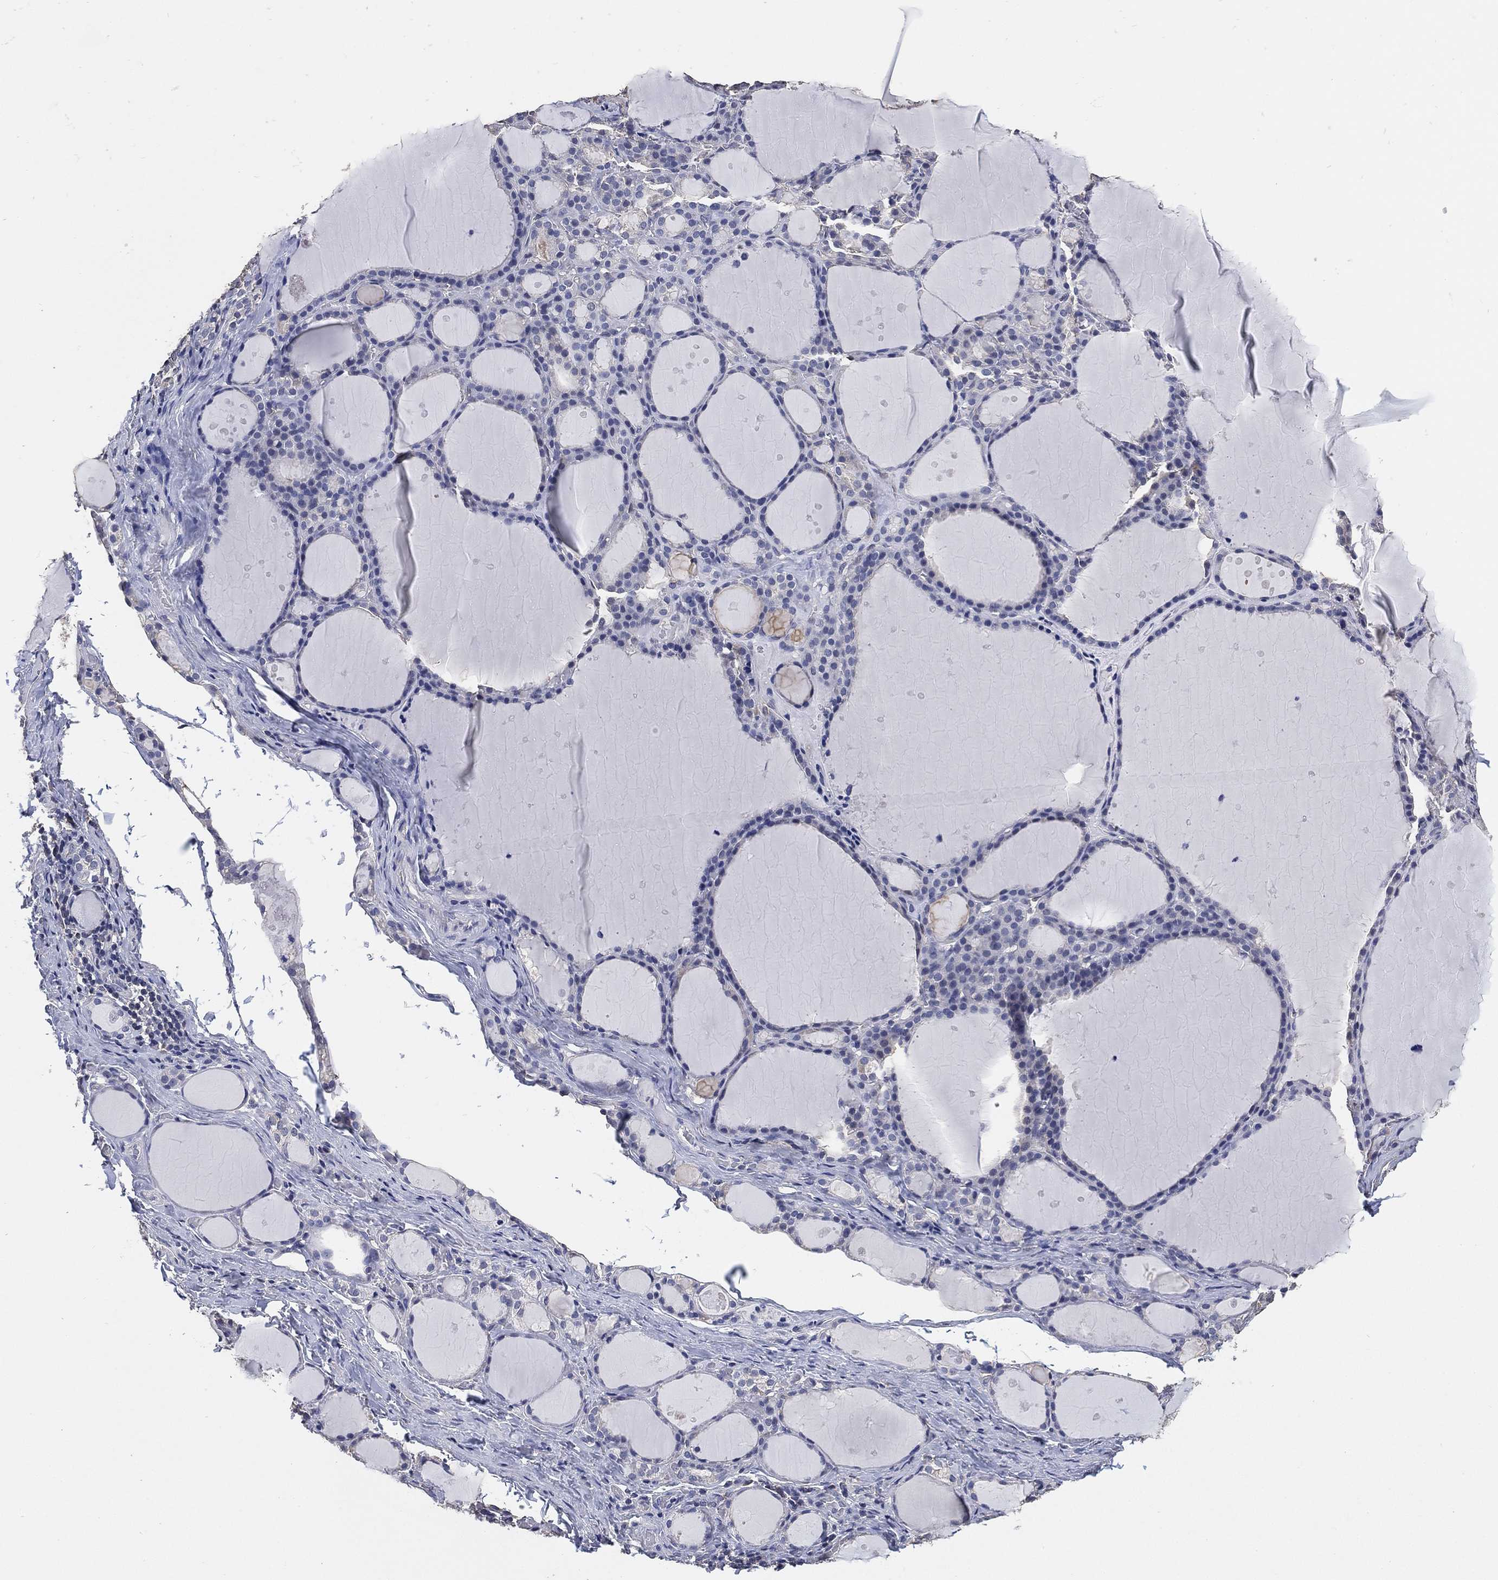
{"staining": {"intensity": "negative", "quantity": "none", "location": "none"}, "tissue": "thyroid gland", "cell_type": "Glandular cells", "image_type": "normal", "snomed": [{"axis": "morphology", "description": "Normal tissue, NOS"}, {"axis": "topography", "description": "Thyroid gland"}], "caption": "DAB (3,3'-diaminobenzidine) immunohistochemical staining of normal thyroid gland shows no significant staining in glandular cells.", "gene": "KLK5", "patient": {"sex": "male", "age": 68}}